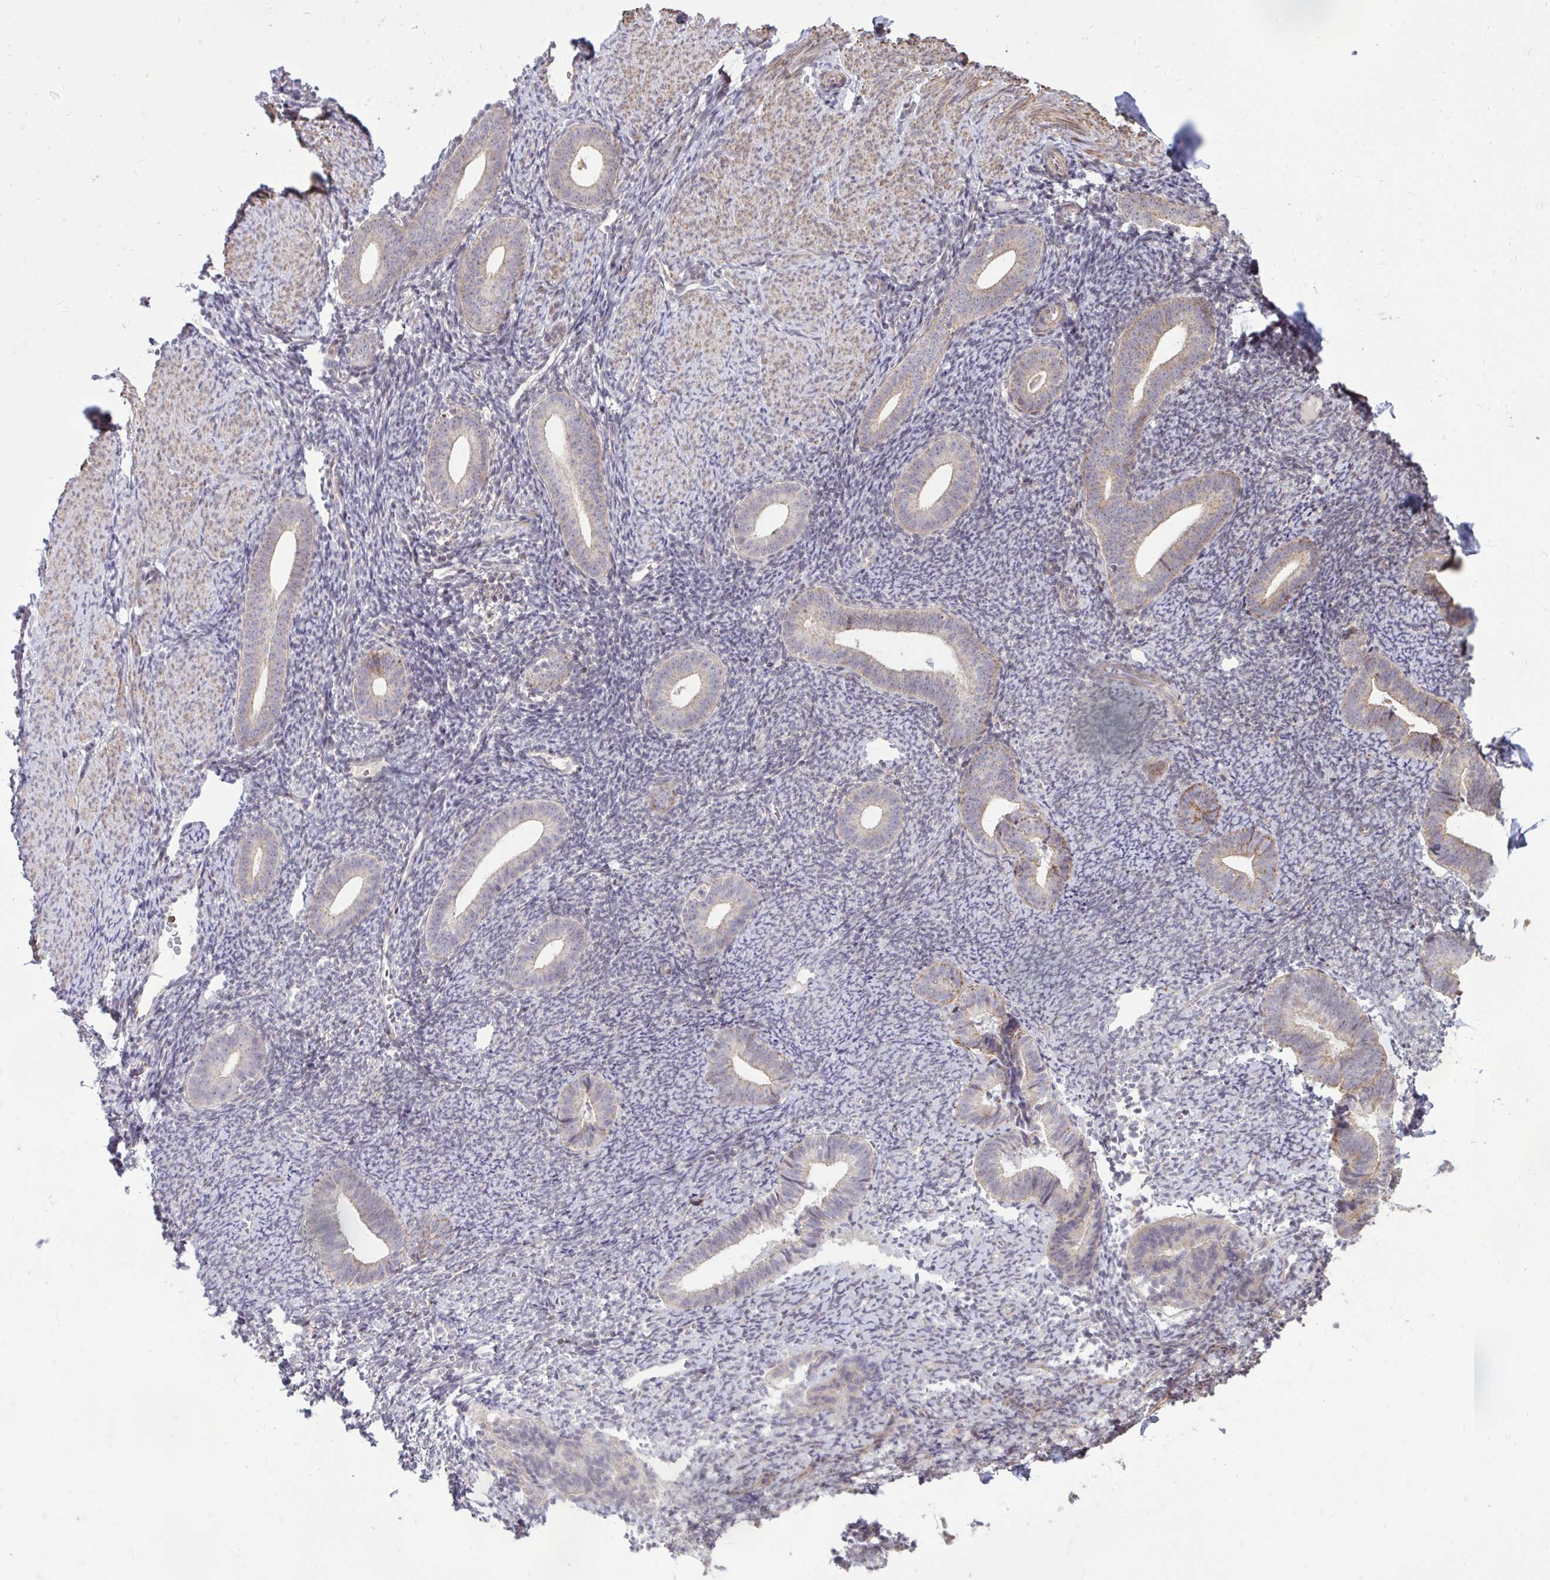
{"staining": {"intensity": "negative", "quantity": "none", "location": "none"}, "tissue": "endometrium", "cell_type": "Cells in endometrial stroma", "image_type": "normal", "snomed": [{"axis": "morphology", "description": "Normal tissue, NOS"}, {"axis": "topography", "description": "Endometrium"}], "caption": "IHC micrograph of benign human endometrium stained for a protein (brown), which reveals no staining in cells in endometrial stroma.", "gene": "SLC7A5", "patient": {"sex": "female", "age": 39}}